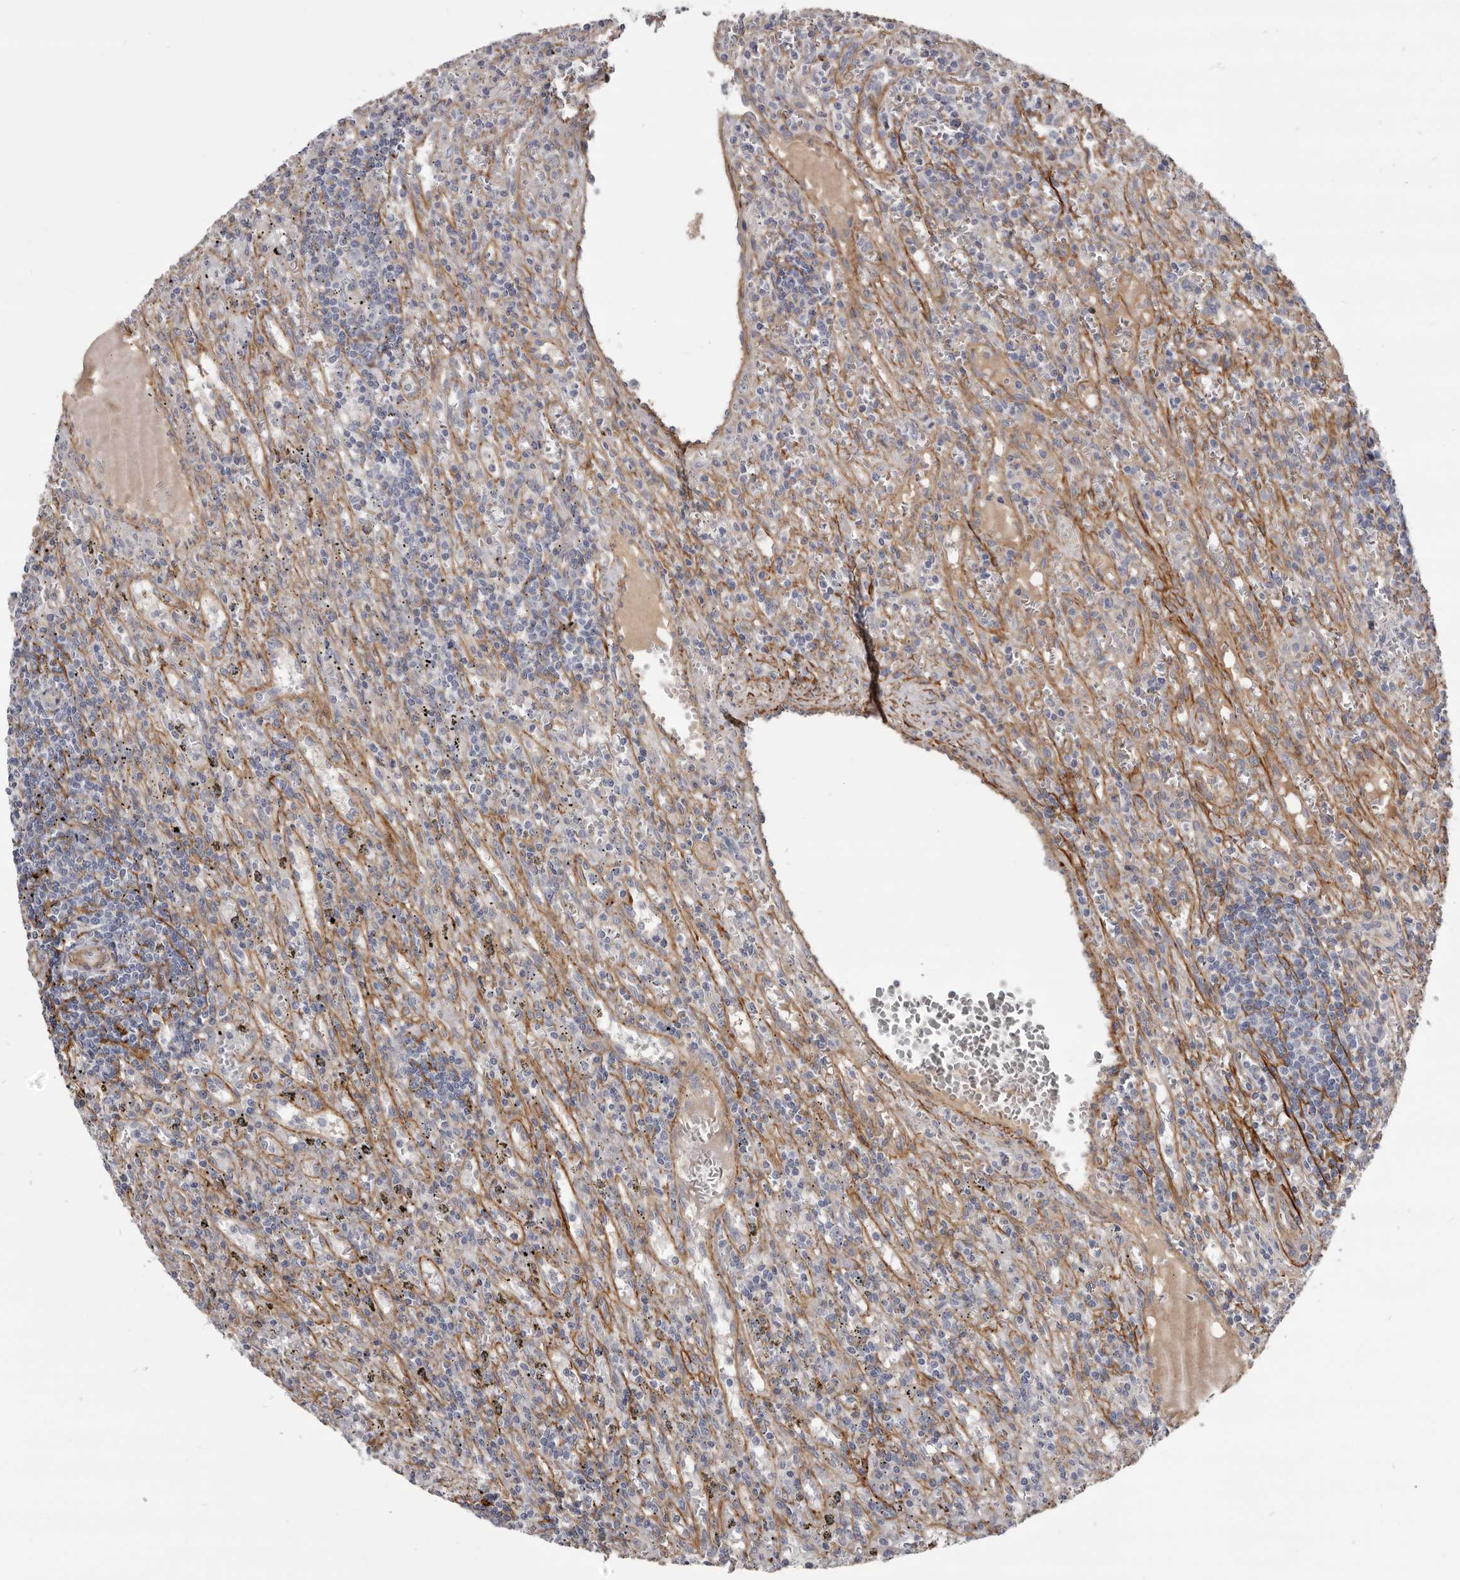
{"staining": {"intensity": "negative", "quantity": "none", "location": "none"}, "tissue": "lymphoma", "cell_type": "Tumor cells", "image_type": "cancer", "snomed": [{"axis": "morphology", "description": "Malignant lymphoma, non-Hodgkin's type, Low grade"}, {"axis": "topography", "description": "Spleen"}], "caption": "Low-grade malignant lymphoma, non-Hodgkin's type was stained to show a protein in brown. There is no significant positivity in tumor cells. (DAB immunohistochemistry visualized using brightfield microscopy, high magnification).", "gene": "CGN", "patient": {"sex": "male", "age": 76}}